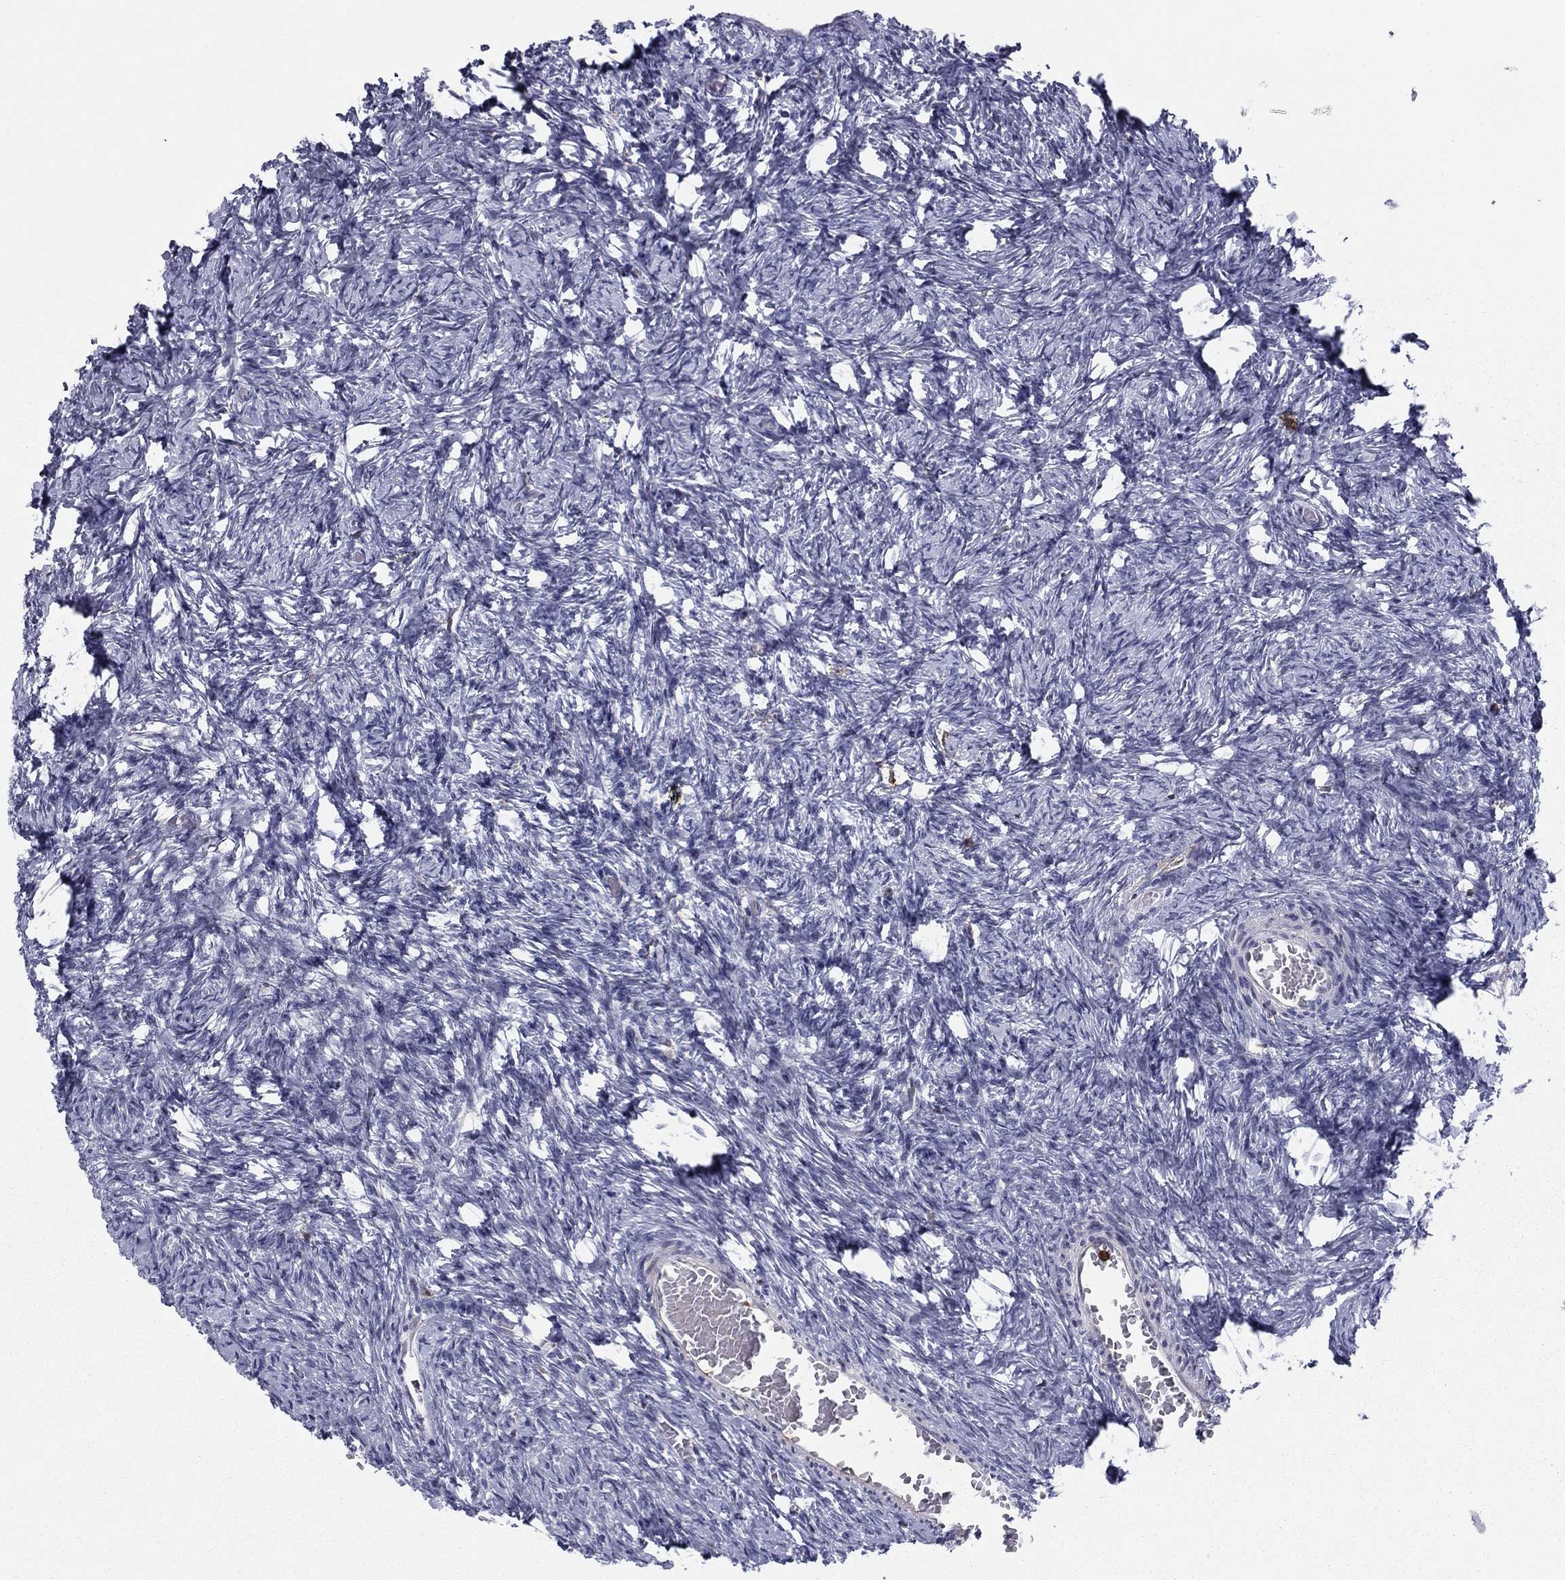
{"staining": {"intensity": "negative", "quantity": "none", "location": "none"}, "tissue": "ovary", "cell_type": "Ovarian stroma cells", "image_type": "normal", "snomed": [{"axis": "morphology", "description": "Normal tissue, NOS"}, {"axis": "topography", "description": "Ovary"}], "caption": "DAB (3,3'-diaminobenzidine) immunohistochemical staining of normal ovary demonstrates no significant positivity in ovarian stroma cells.", "gene": "ARHGAP27", "patient": {"sex": "female", "age": 39}}